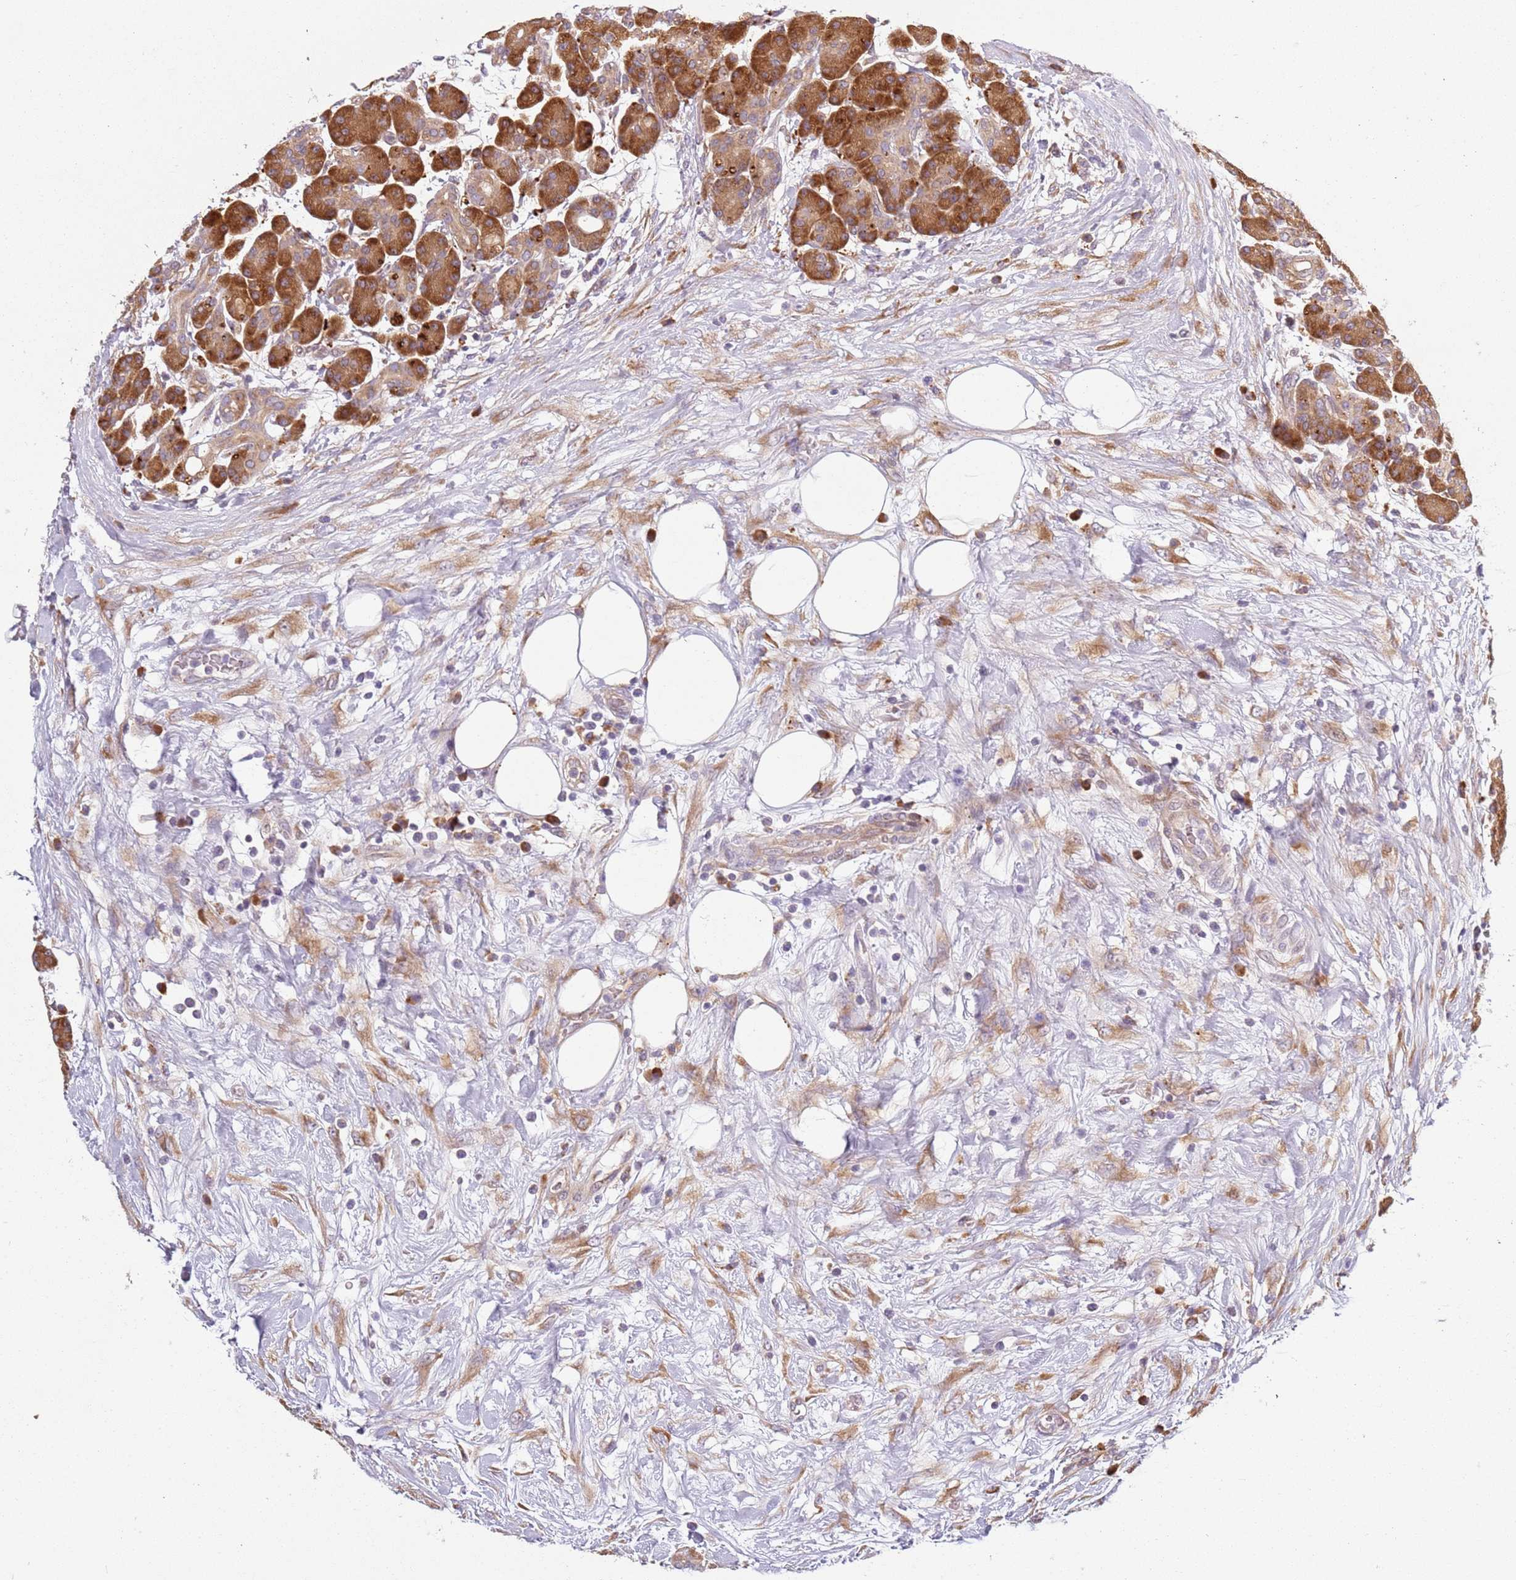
{"staining": {"intensity": "strong", "quantity": ">75%", "location": "cytoplasmic/membranous"}, "tissue": "pancreas", "cell_type": "Exocrine glandular cells", "image_type": "normal", "snomed": [{"axis": "morphology", "description": "Normal tissue, NOS"}, {"axis": "topography", "description": "Pancreas"}], "caption": "A photomicrograph showing strong cytoplasmic/membranous positivity in about >75% of exocrine glandular cells in benign pancreas, as visualized by brown immunohistochemical staining.", "gene": "RPS28", "patient": {"sex": "male", "age": 63}}